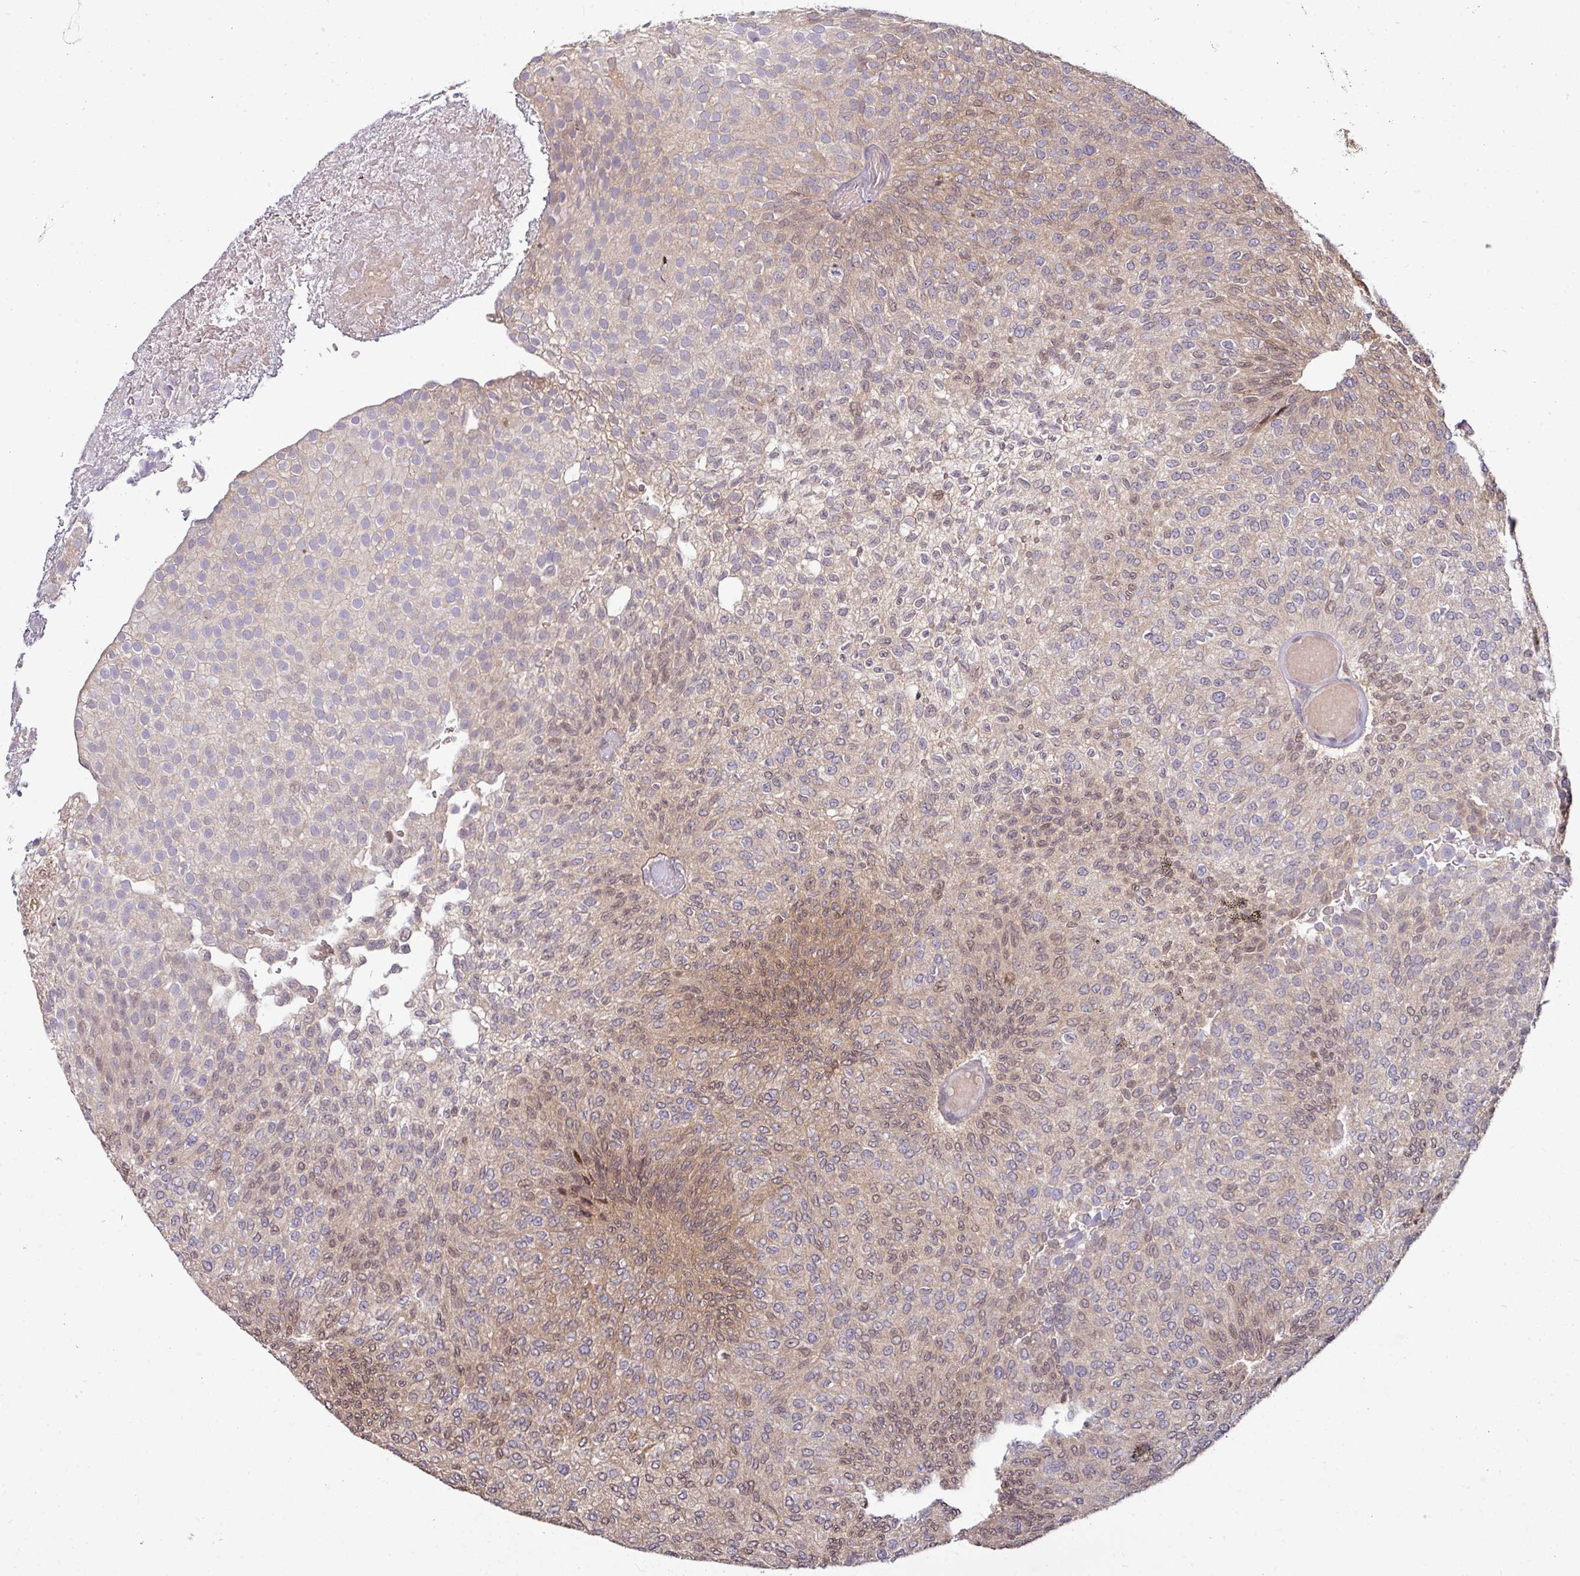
{"staining": {"intensity": "moderate", "quantity": "25%-75%", "location": "cytoplasmic/membranous,nuclear"}, "tissue": "urothelial cancer", "cell_type": "Tumor cells", "image_type": "cancer", "snomed": [{"axis": "morphology", "description": "Urothelial carcinoma, Low grade"}, {"axis": "topography", "description": "Urinary bladder"}], "caption": "Protein expression analysis of human urothelial carcinoma (low-grade) reveals moderate cytoplasmic/membranous and nuclear staining in about 25%-75% of tumor cells. The staining is performed using DAB (3,3'-diaminobenzidine) brown chromogen to label protein expression. The nuclei are counter-stained blue using hematoxylin.", "gene": "SLAMF6", "patient": {"sex": "male", "age": 78}}